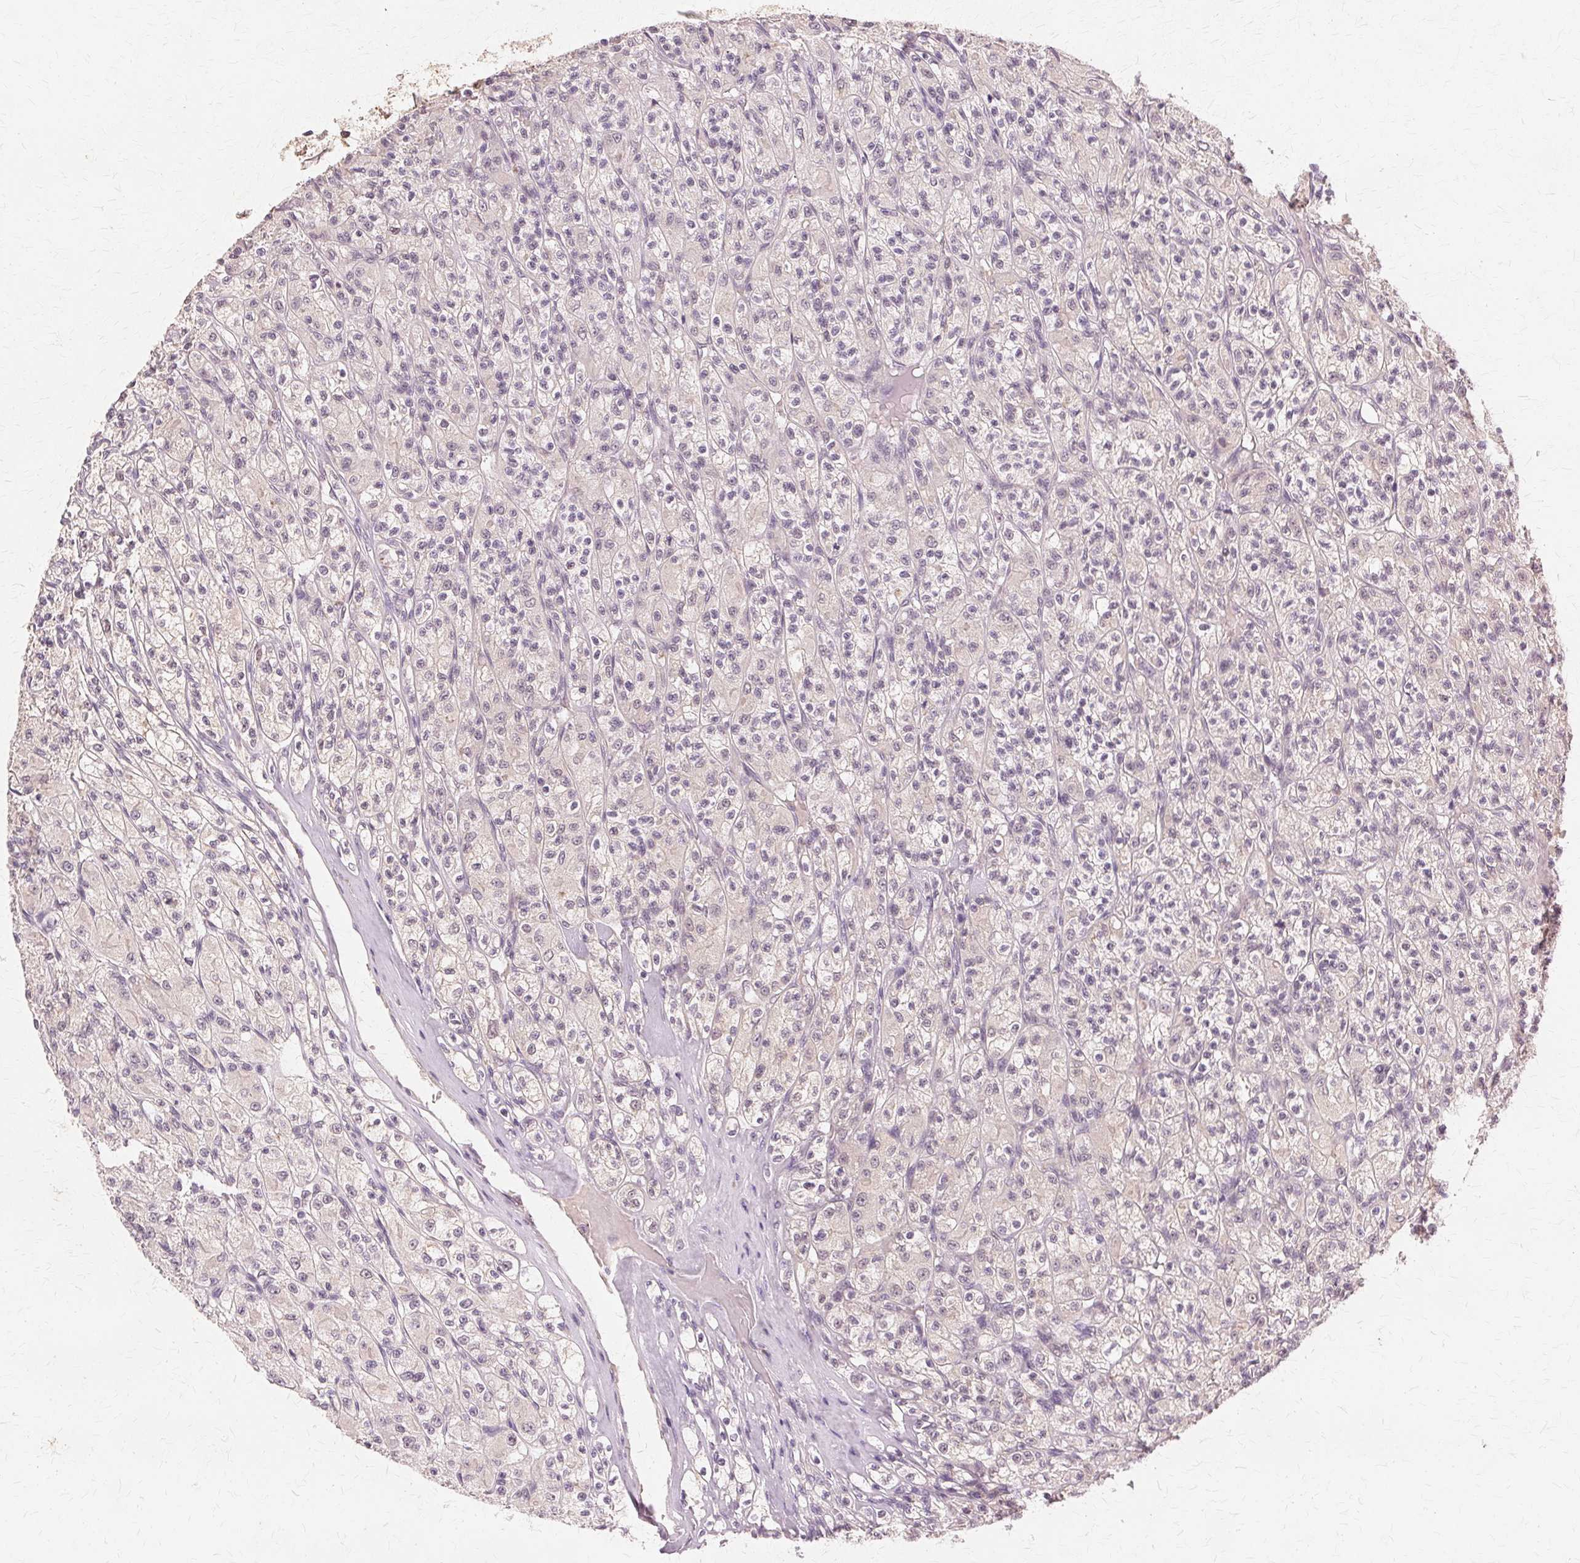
{"staining": {"intensity": "negative", "quantity": "none", "location": "none"}, "tissue": "renal cancer", "cell_type": "Tumor cells", "image_type": "cancer", "snomed": [{"axis": "morphology", "description": "Adenocarcinoma, NOS"}, {"axis": "topography", "description": "Kidney"}], "caption": "This is an IHC image of human renal cancer (adenocarcinoma). There is no expression in tumor cells.", "gene": "PRMT5", "patient": {"sex": "female", "age": 70}}